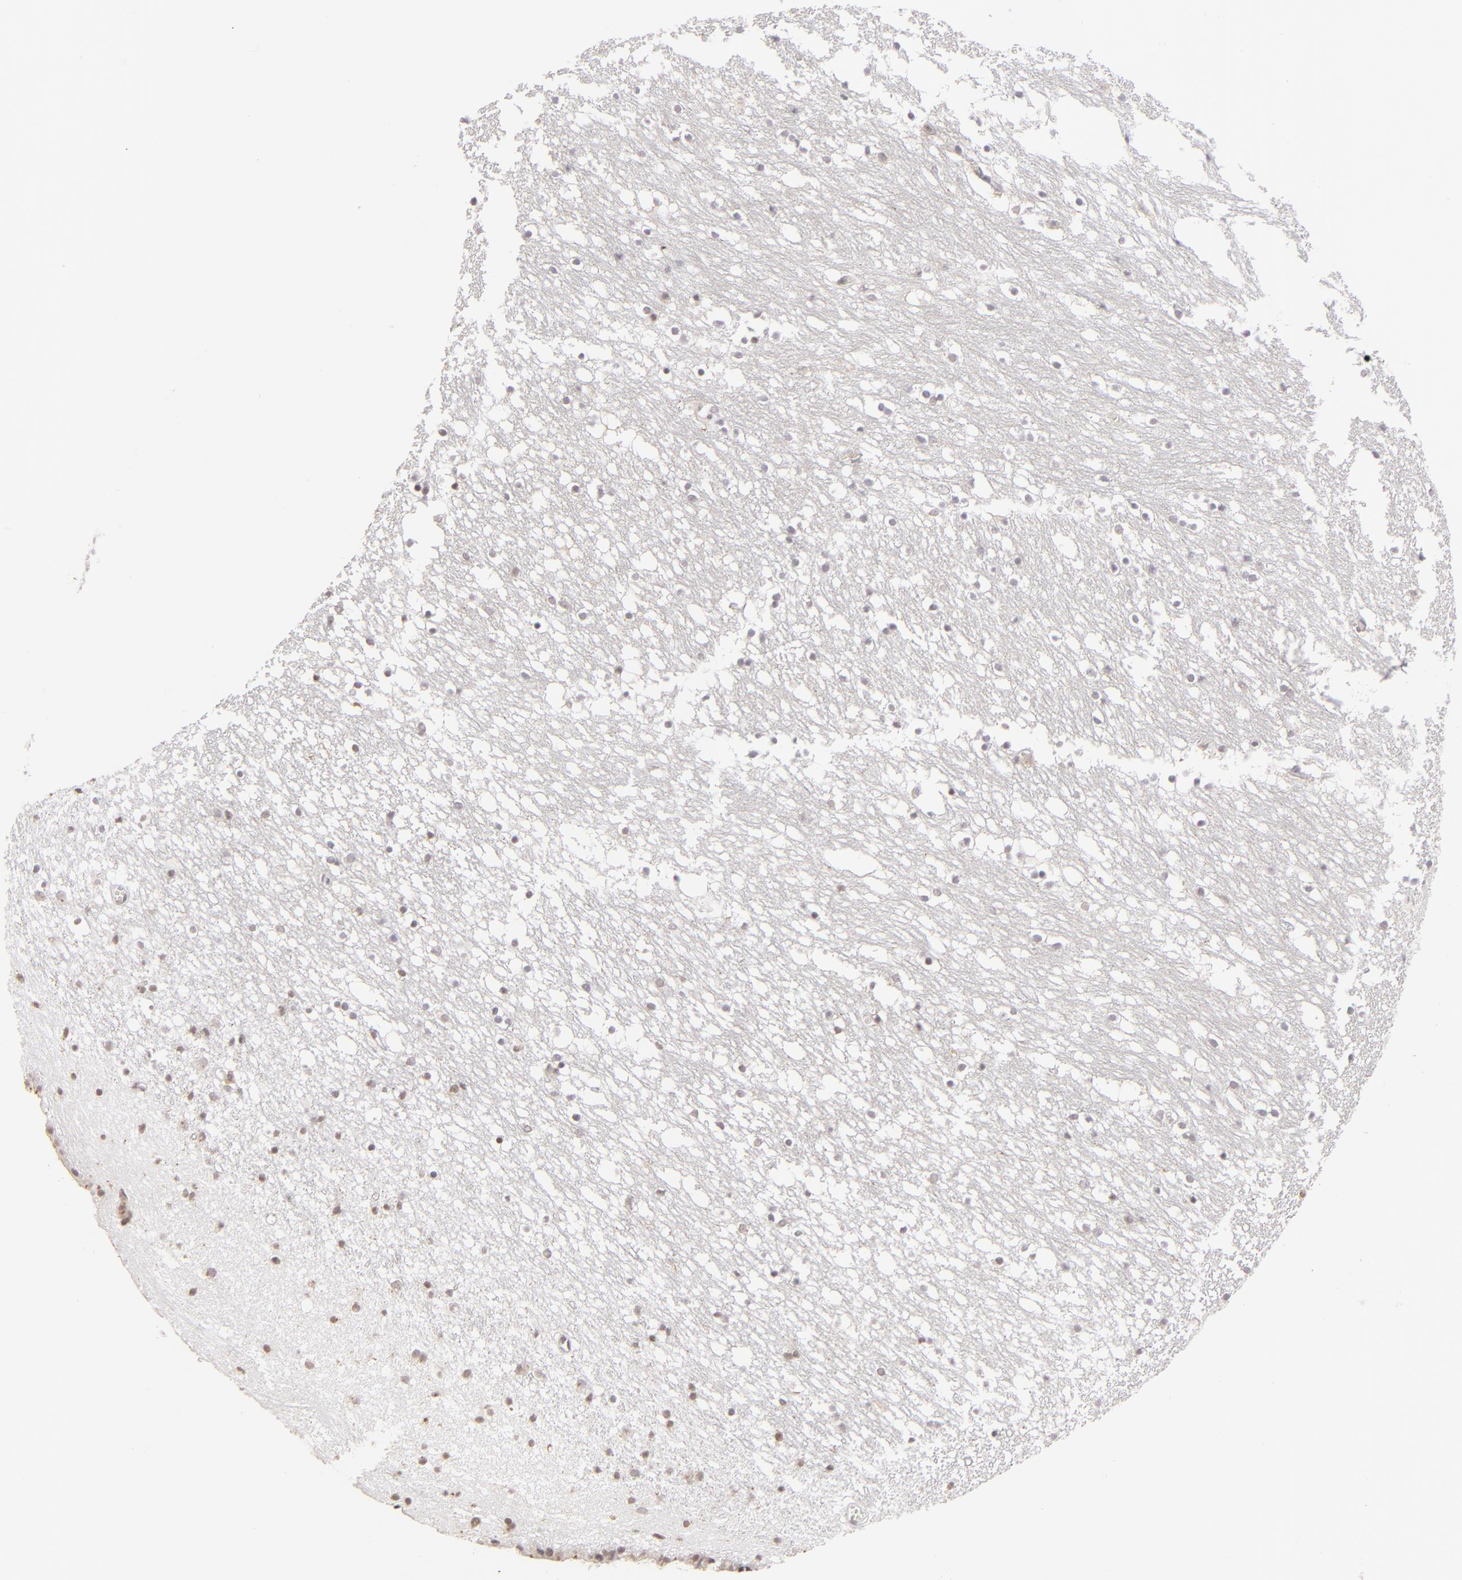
{"staining": {"intensity": "negative", "quantity": "none", "location": "none"}, "tissue": "caudate", "cell_type": "Glial cells", "image_type": "normal", "snomed": [{"axis": "morphology", "description": "Normal tissue, NOS"}, {"axis": "topography", "description": "Lateral ventricle wall"}], "caption": "A high-resolution photomicrograph shows immunohistochemistry staining of benign caudate, which demonstrates no significant staining in glial cells. (Immunohistochemistry, brightfield microscopy, high magnification).", "gene": "CLDN2", "patient": {"sex": "male", "age": 45}}